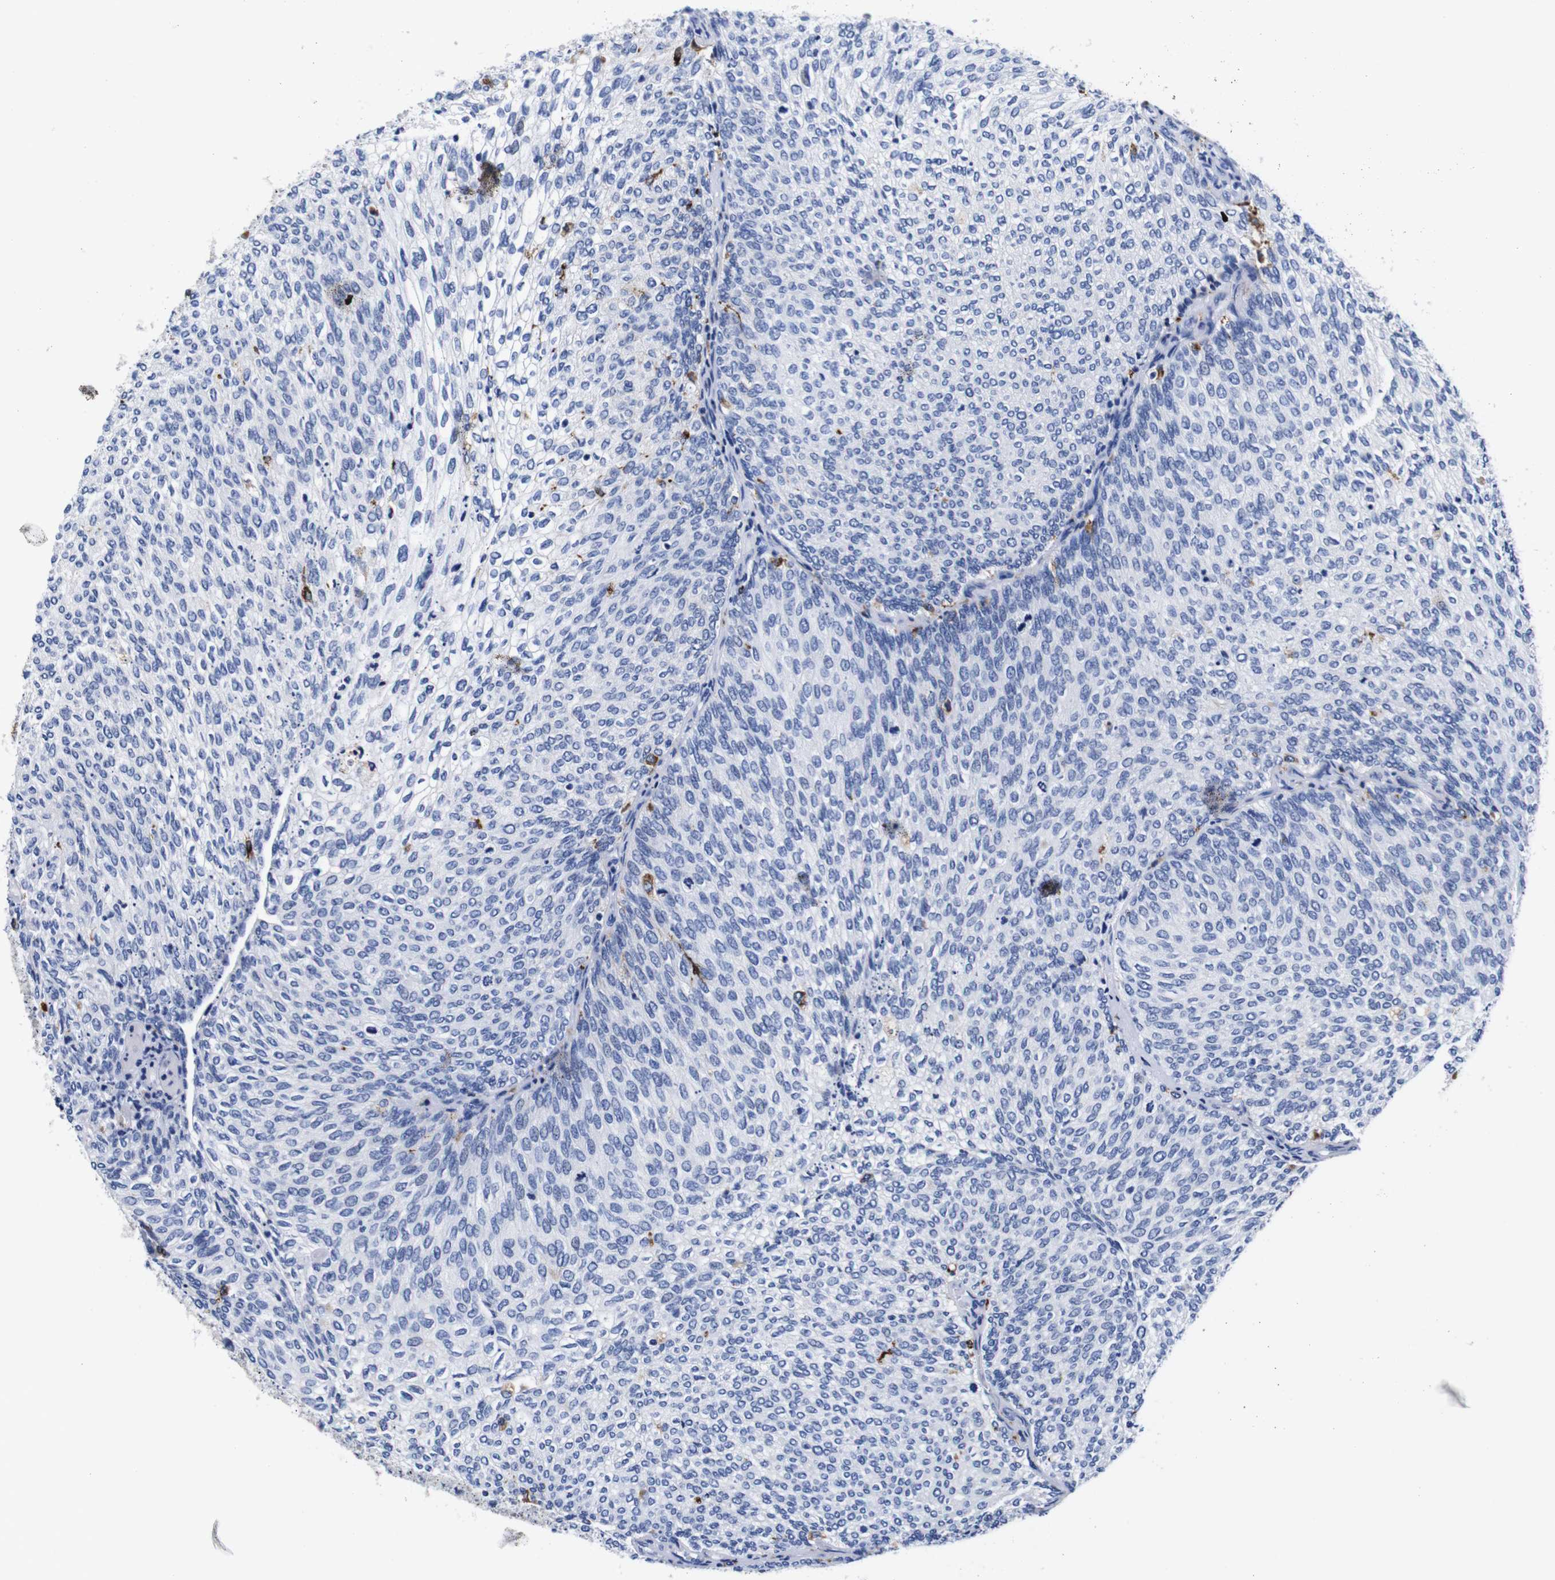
{"staining": {"intensity": "negative", "quantity": "none", "location": "none"}, "tissue": "urothelial cancer", "cell_type": "Tumor cells", "image_type": "cancer", "snomed": [{"axis": "morphology", "description": "Urothelial carcinoma, Low grade"}, {"axis": "topography", "description": "Urinary bladder"}], "caption": "Urothelial carcinoma (low-grade) was stained to show a protein in brown. There is no significant positivity in tumor cells.", "gene": "HLA-DMB", "patient": {"sex": "female", "age": 79}}